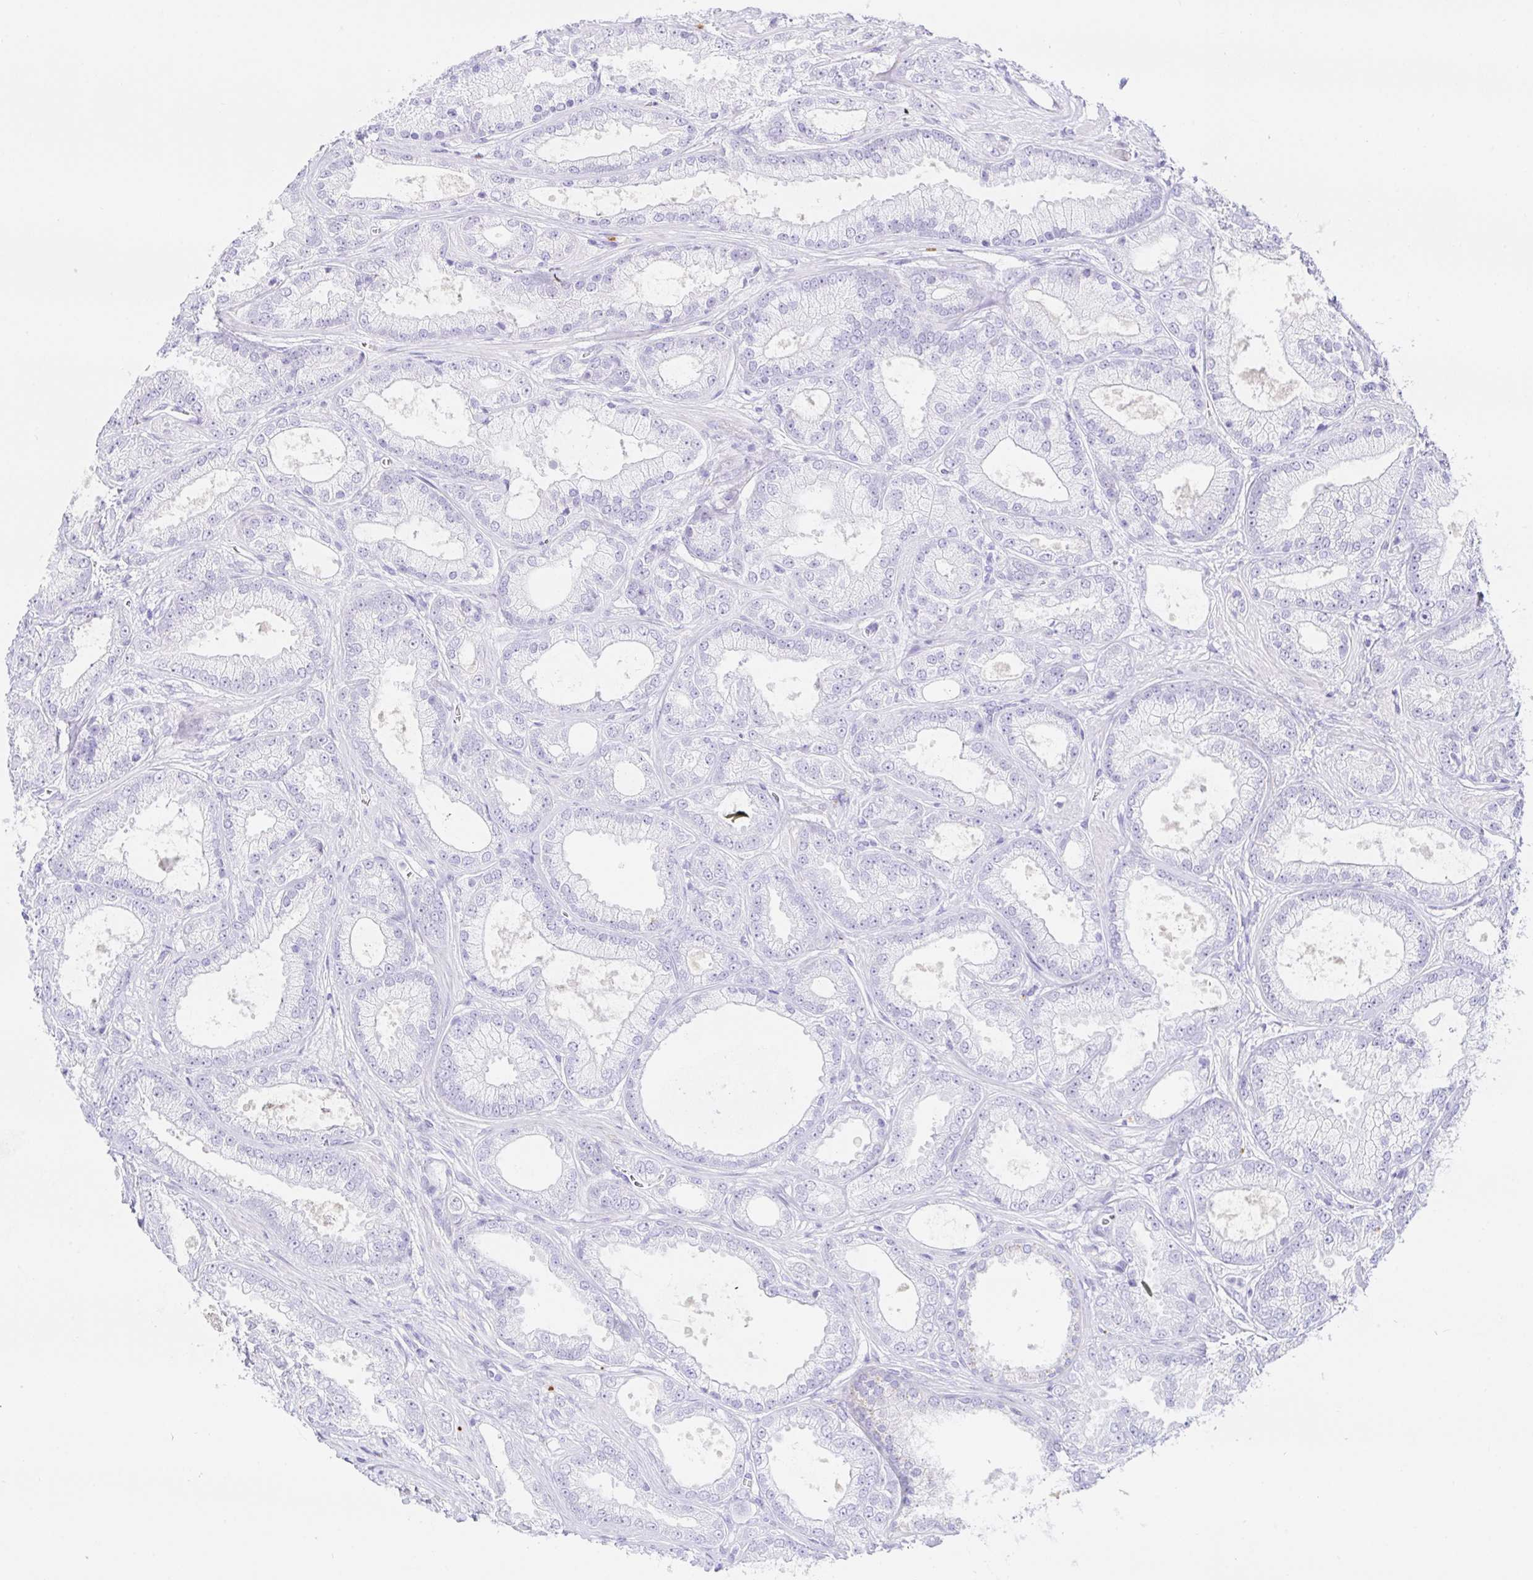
{"staining": {"intensity": "negative", "quantity": "none", "location": "none"}, "tissue": "prostate cancer", "cell_type": "Tumor cells", "image_type": "cancer", "snomed": [{"axis": "morphology", "description": "Adenocarcinoma, High grade"}, {"axis": "topography", "description": "Prostate"}], "caption": "A high-resolution photomicrograph shows immunohistochemistry staining of prostate cancer, which exhibits no significant expression in tumor cells.", "gene": "PAX8", "patient": {"sex": "male", "age": 67}}